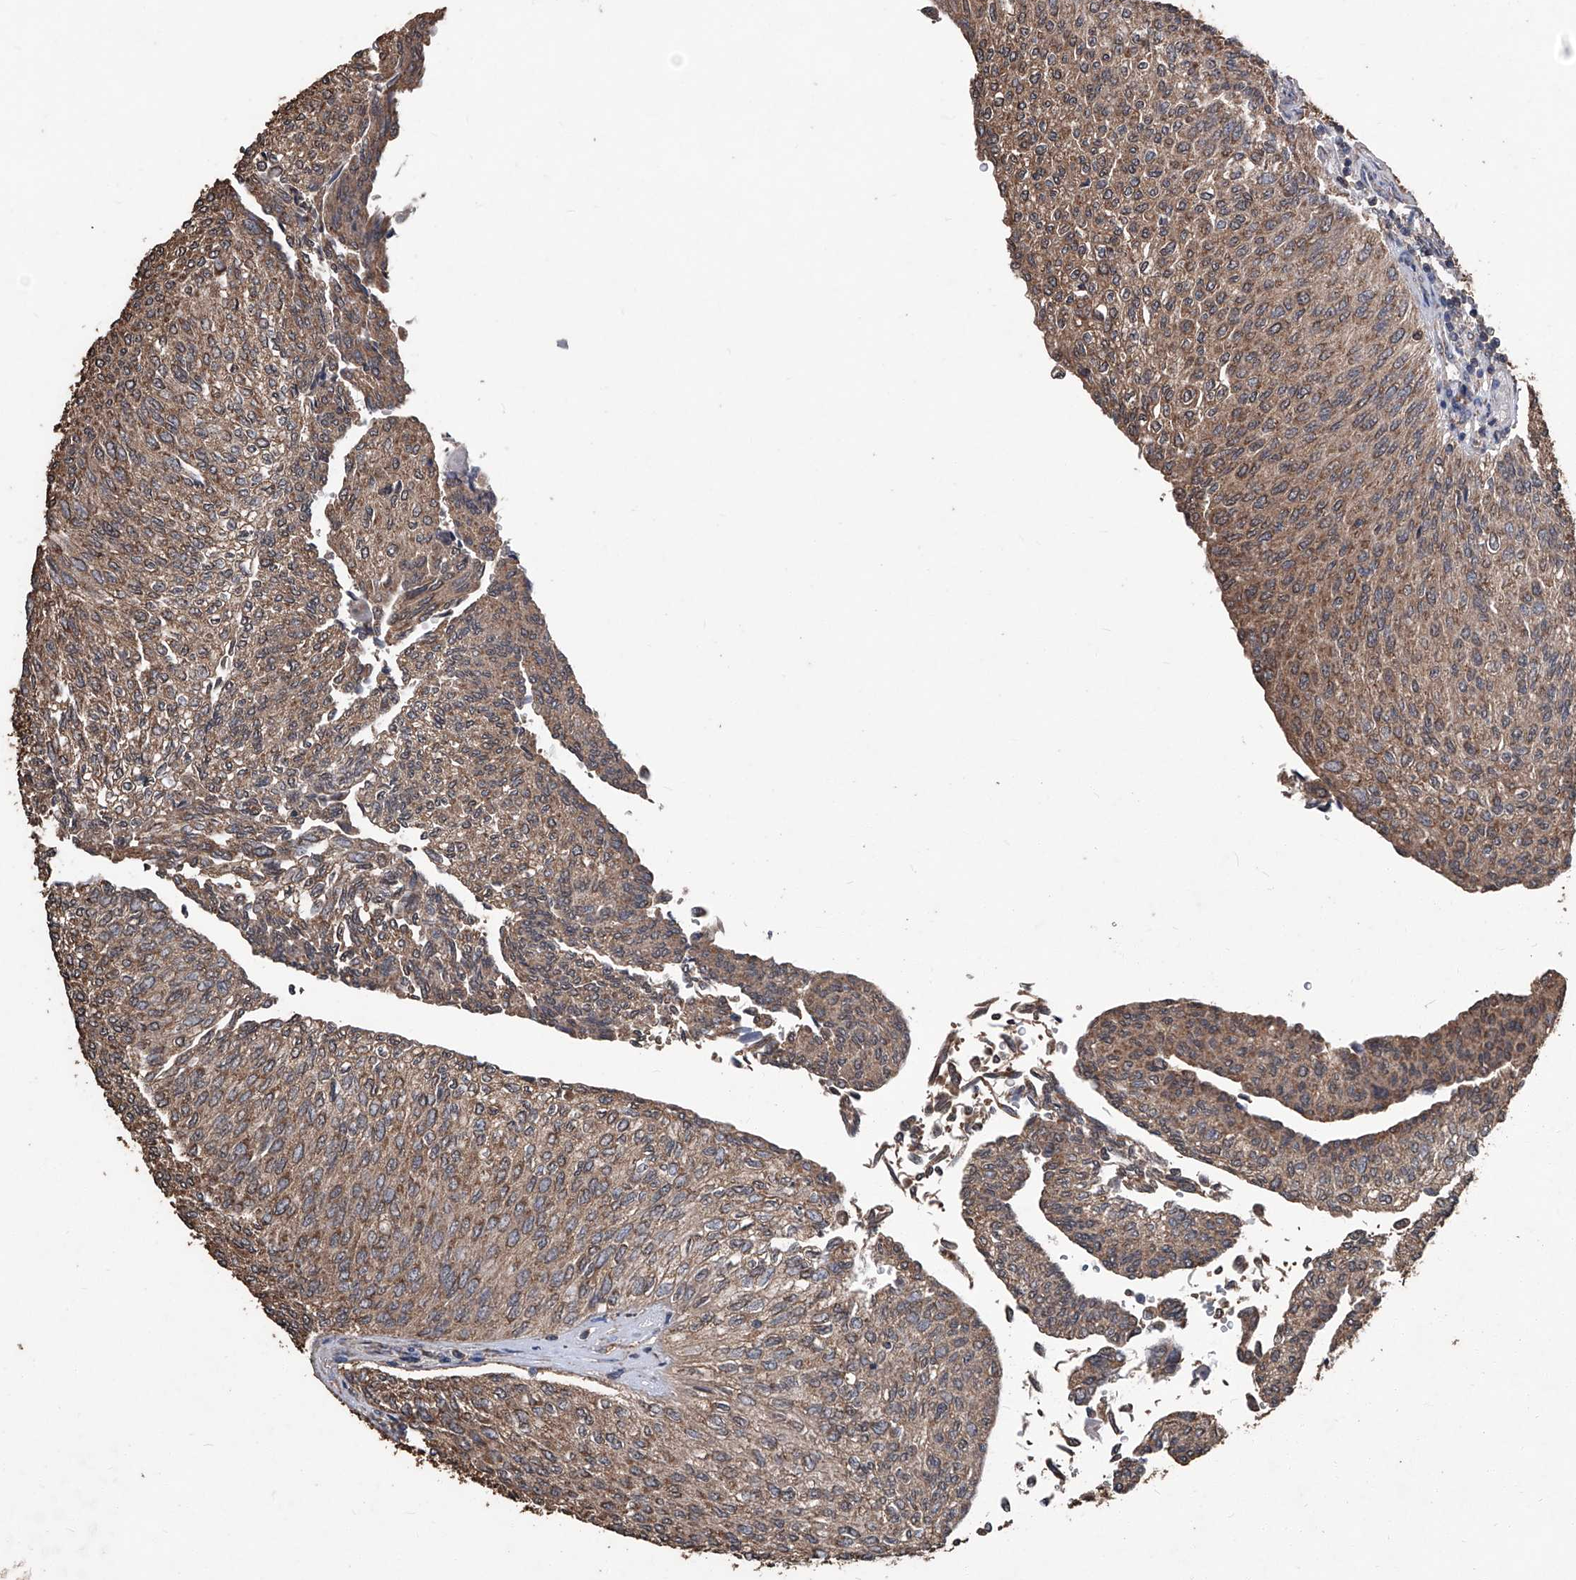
{"staining": {"intensity": "moderate", "quantity": ">75%", "location": "cytoplasmic/membranous"}, "tissue": "urothelial cancer", "cell_type": "Tumor cells", "image_type": "cancer", "snomed": [{"axis": "morphology", "description": "Urothelial carcinoma, Low grade"}, {"axis": "topography", "description": "Urinary bladder"}], "caption": "Immunohistochemistry image of neoplastic tissue: human urothelial cancer stained using immunohistochemistry (IHC) shows medium levels of moderate protein expression localized specifically in the cytoplasmic/membranous of tumor cells, appearing as a cytoplasmic/membranous brown color.", "gene": "STARD7", "patient": {"sex": "female", "age": 79}}